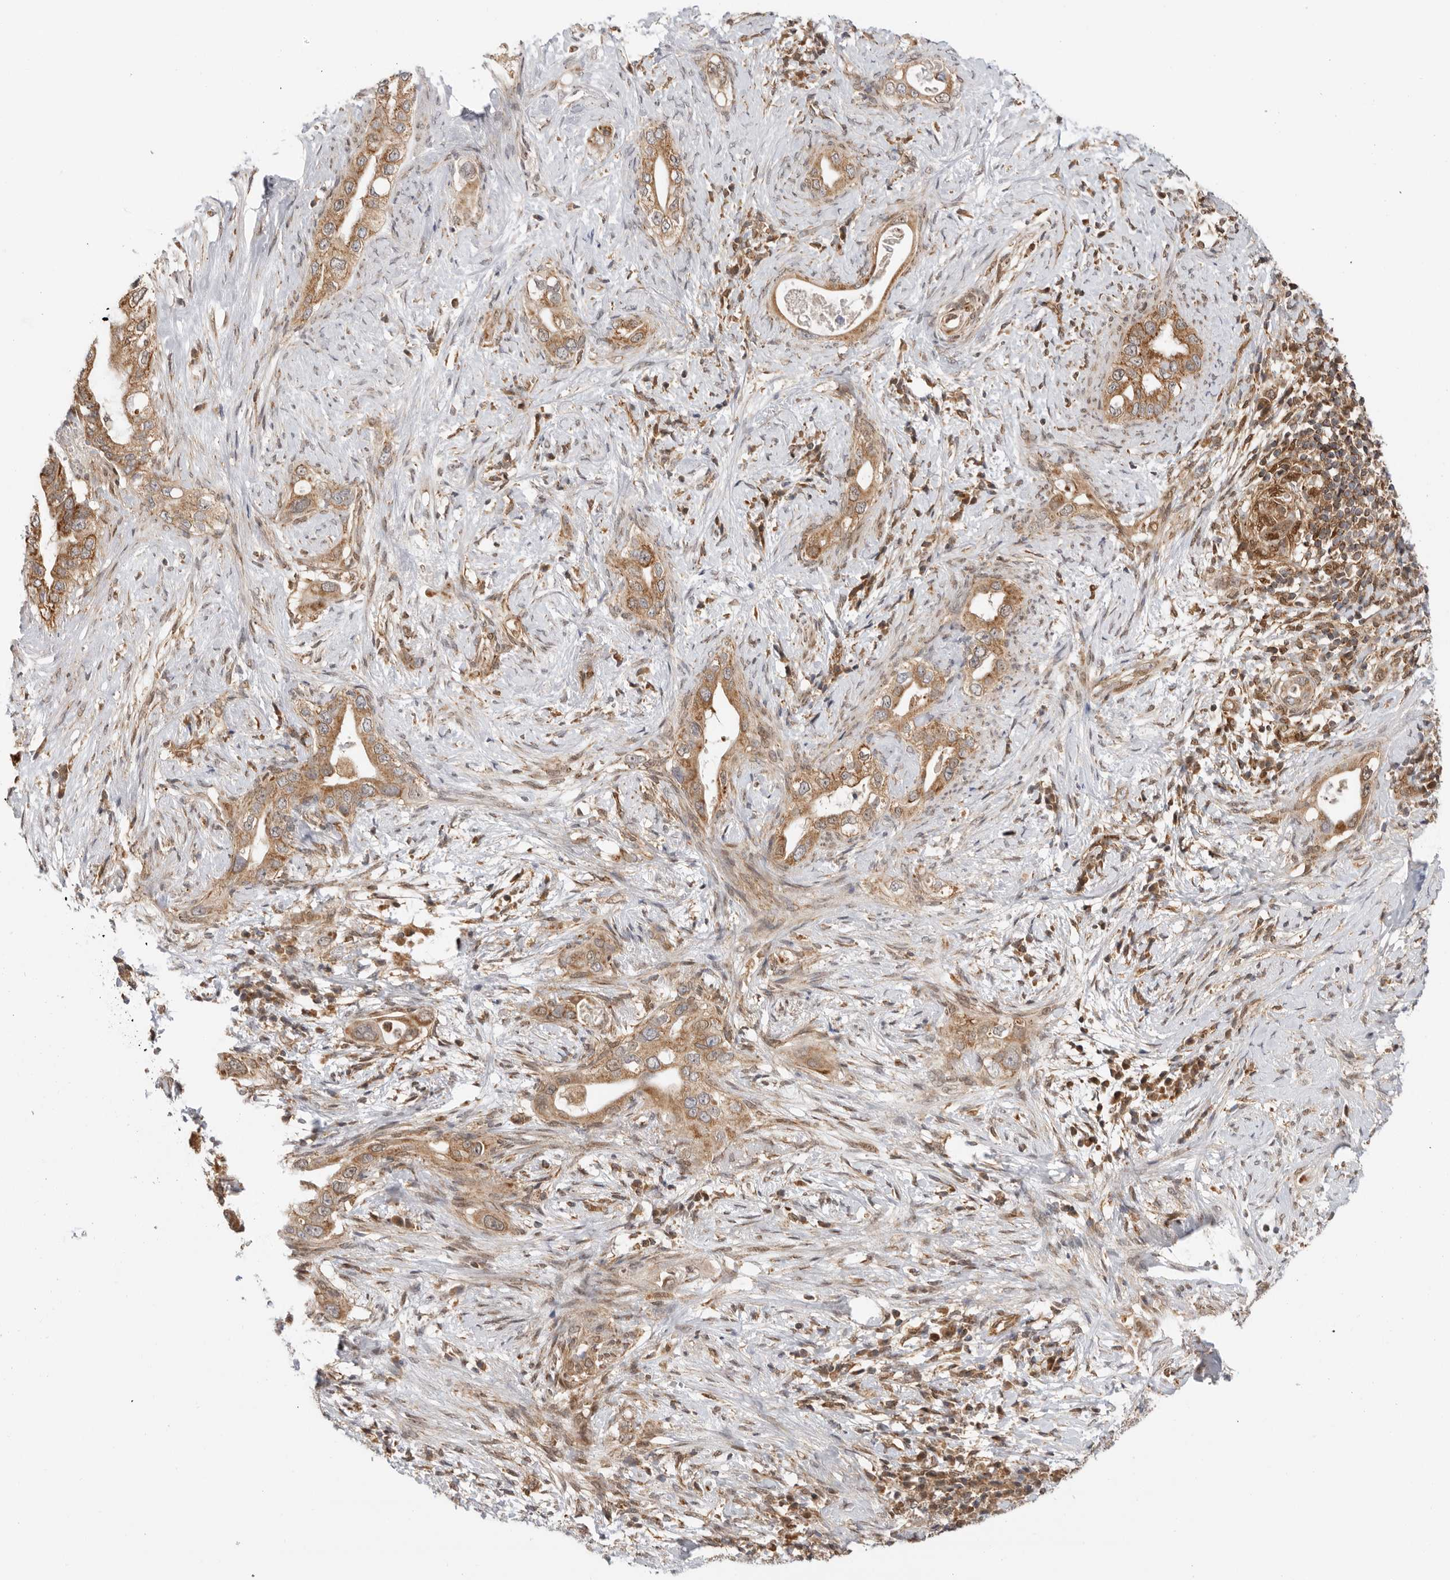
{"staining": {"intensity": "moderate", "quantity": ">75%", "location": "cytoplasmic/membranous"}, "tissue": "pancreatic cancer", "cell_type": "Tumor cells", "image_type": "cancer", "snomed": [{"axis": "morphology", "description": "Inflammation, NOS"}, {"axis": "morphology", "description": "Adenocarcinoma, NOS"}, {"axis": "topography", "description": "Pancreas"}], "caption": "Pancreatic cancer (adenocarcinoma) stained with DAB IHC reveals medium levels of moderate cytoplasmic/membranous positivity in about >75% of tumor cells.", "gene": "DCAF8", "patient": {"sex": "female", "age": 56}}